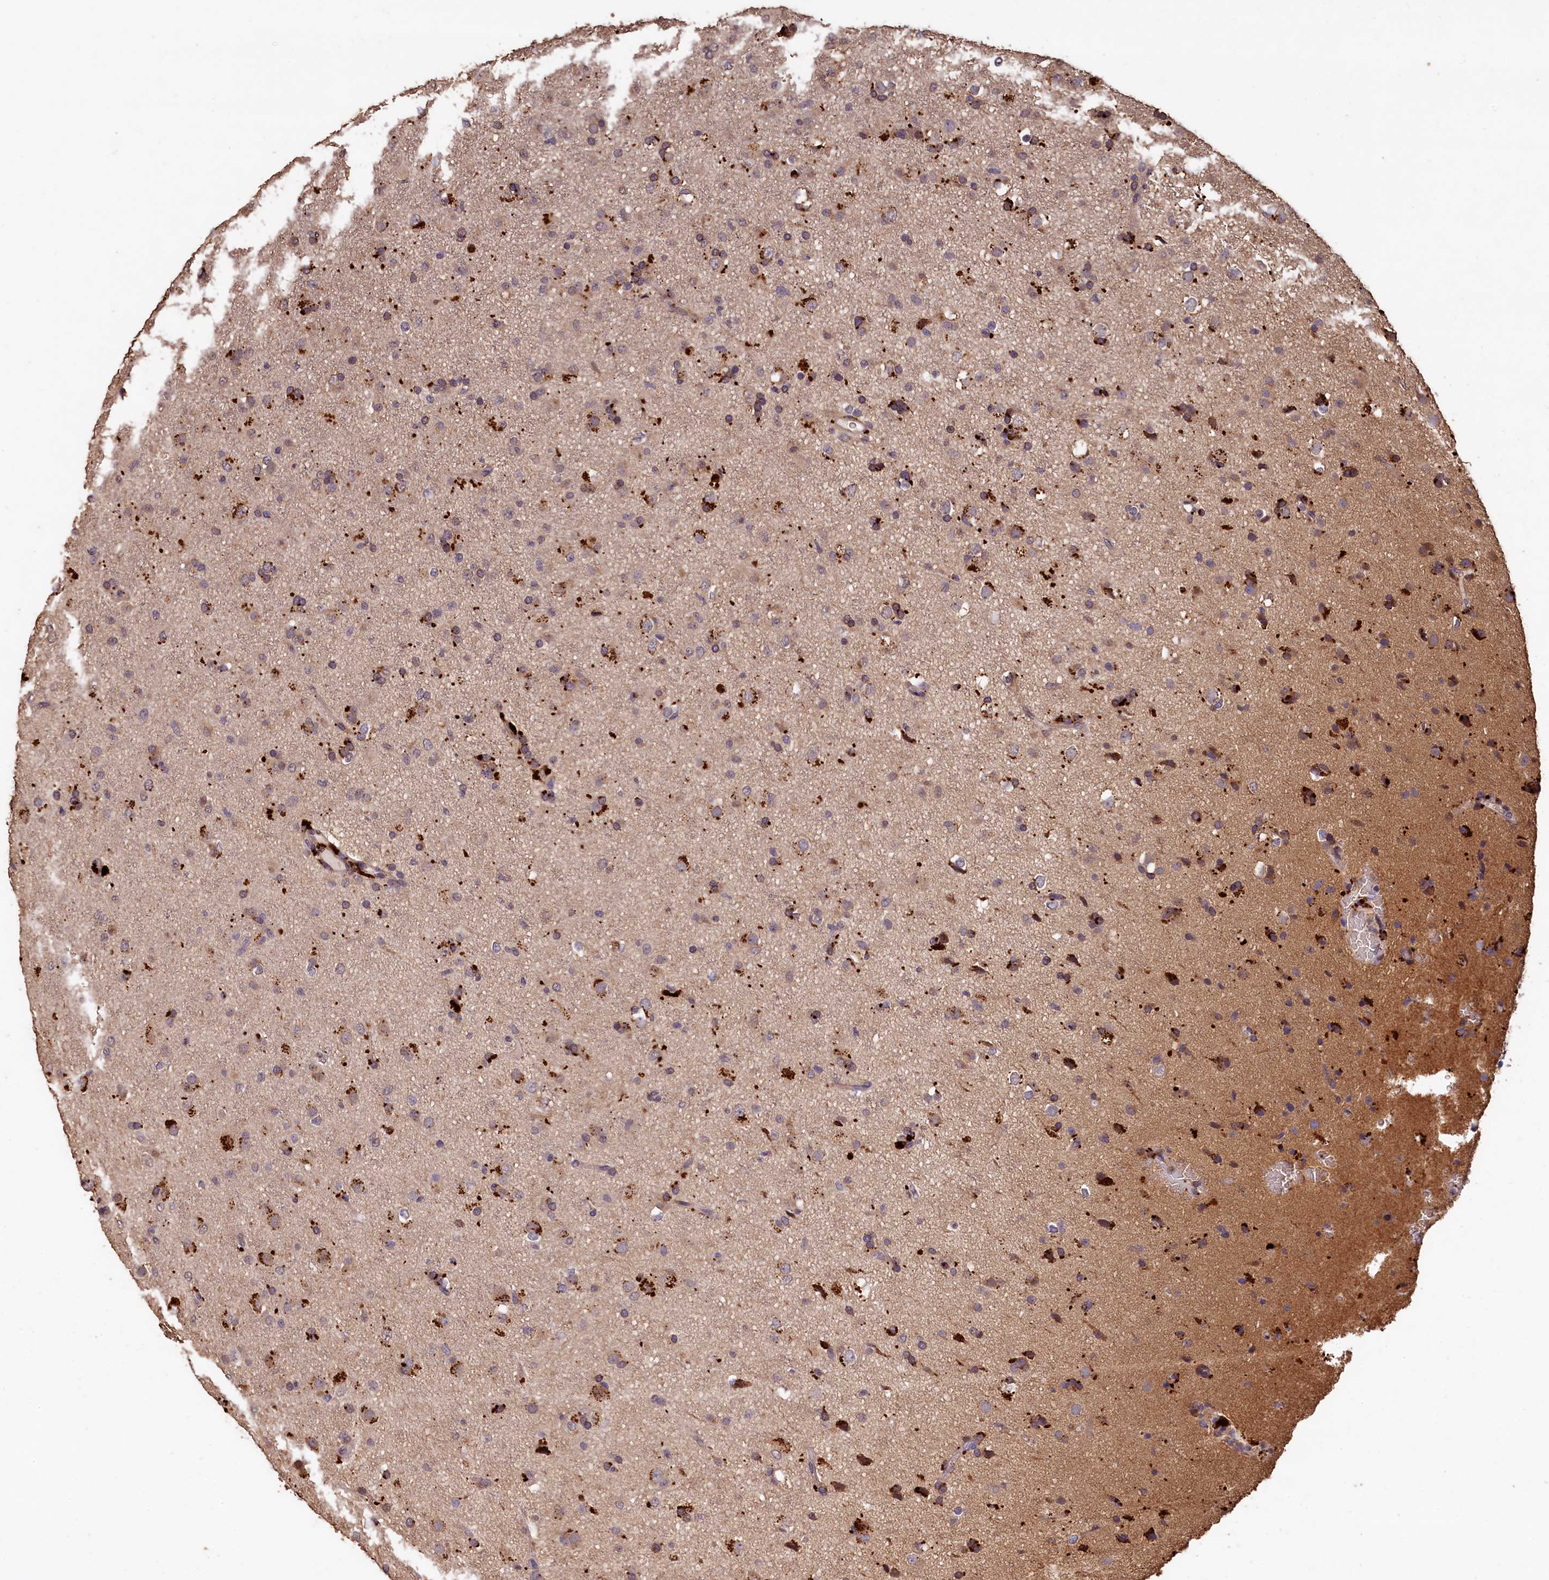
{"staining": {"intensity": "strong", "quantity": "<25%", "location": "cytoplasmic/membranous"}, "tissue": "glioma", "cell_type": "Tumor cells", "image_type": "cancer", "snomed": [{"axis": "morphology", "description": "Glioma, malignant, Low grade"}, {"axis": "topography", "description": "Brain"}], "caption": "A medium amount of strong cytoplasmic/membranous expression is present in approximately <25% of tumor cells in malignant low-grade glioma tissue. (DAB (3,3'-diaminobenzidine) IHC, brown staining for protein, blue staining for nuclei).", "gene": "LSM4", "patient": {"sex": "male", "age": 65}}